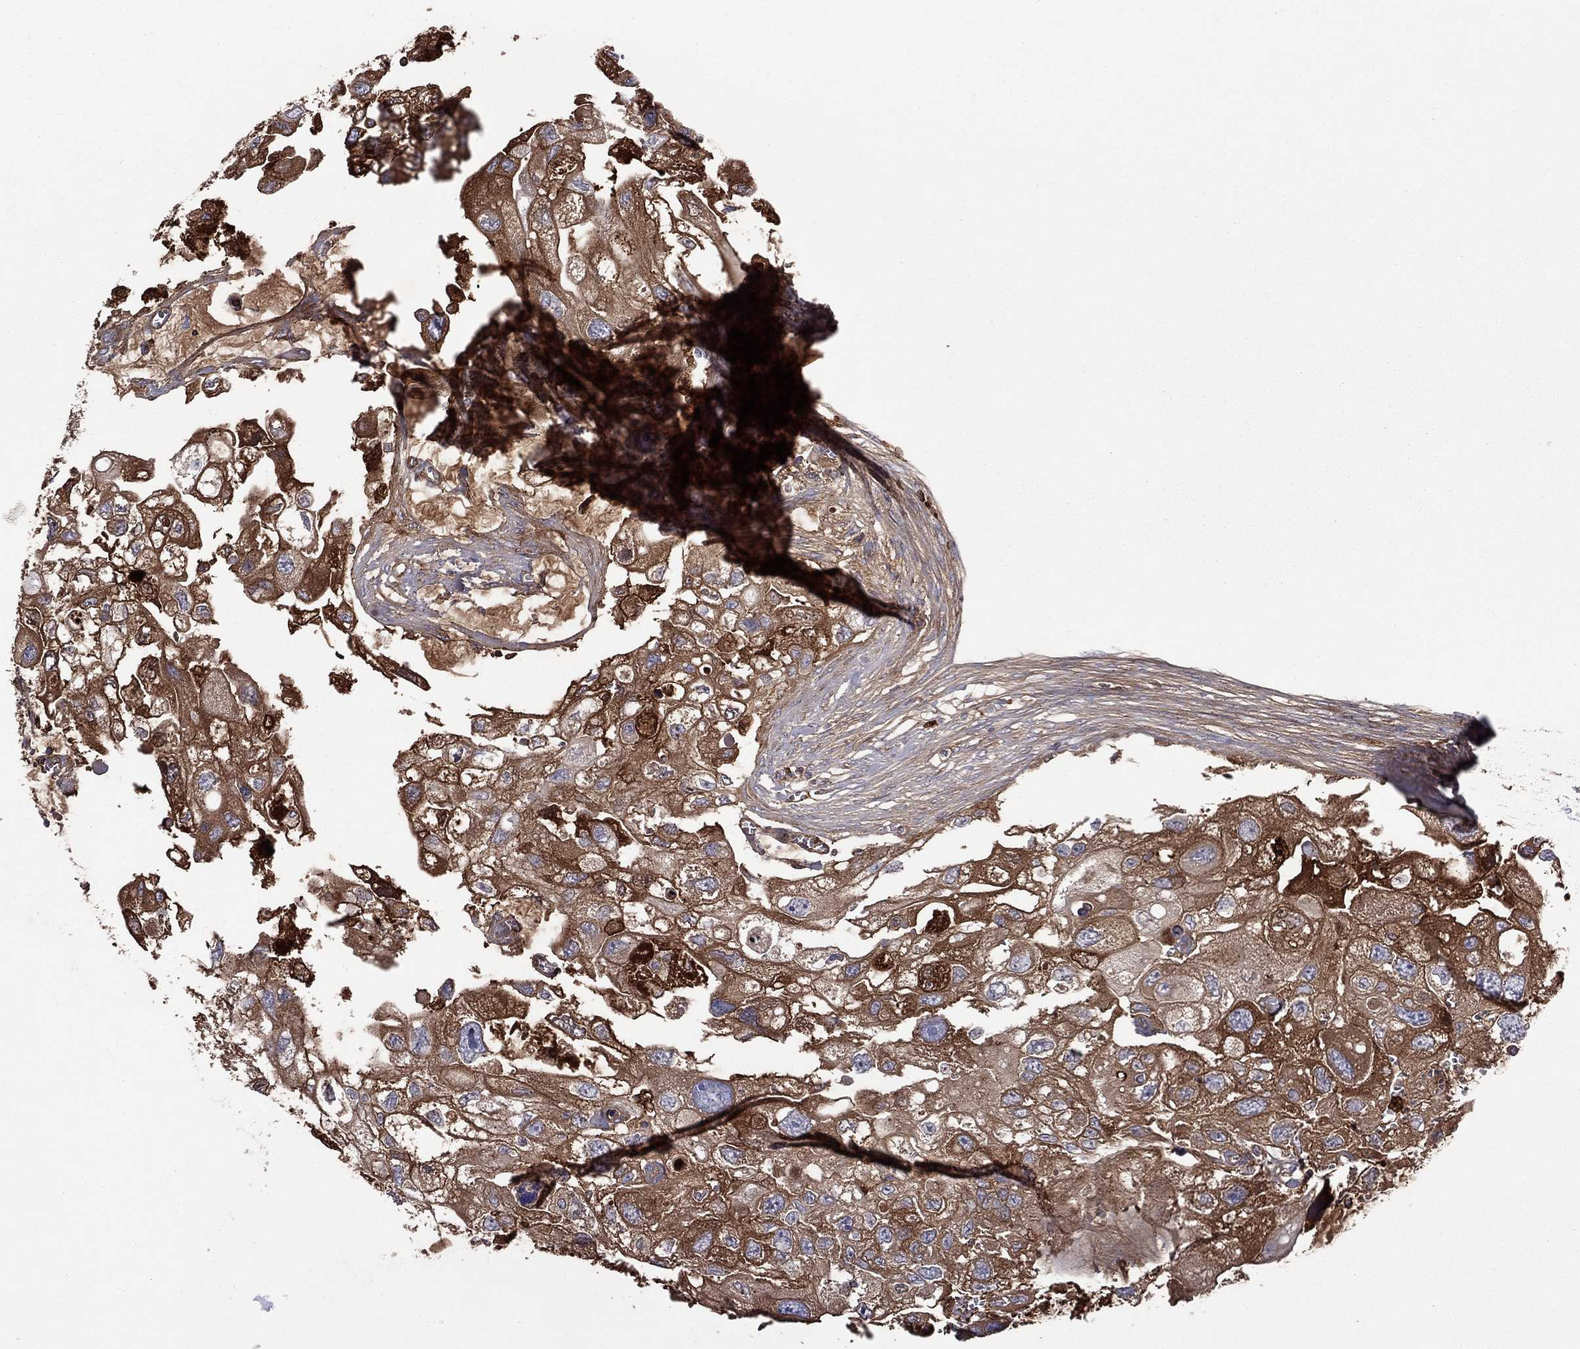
{"staining": {"intensity": "strong", "quantity": "25%-75%", "location": "cytoplasmic/membranous"}, "tissue": "urothelial cancer", "cell_type": "Tumor cells", "image_type": "cancer", "snomed": [{"axis": "morphology", "description": "Urothelial carcinoma, High grade"}, {"axis": "topography", "description": "Urinary bladder"}], "caption": "An image of urothelial carcinoma (high-grade) stained for a protein reveals strong cytoplasmic/membranous brown staining in tumor cells.", "gene": "HPX", "patient": {"sex": "male", "age": 59}}